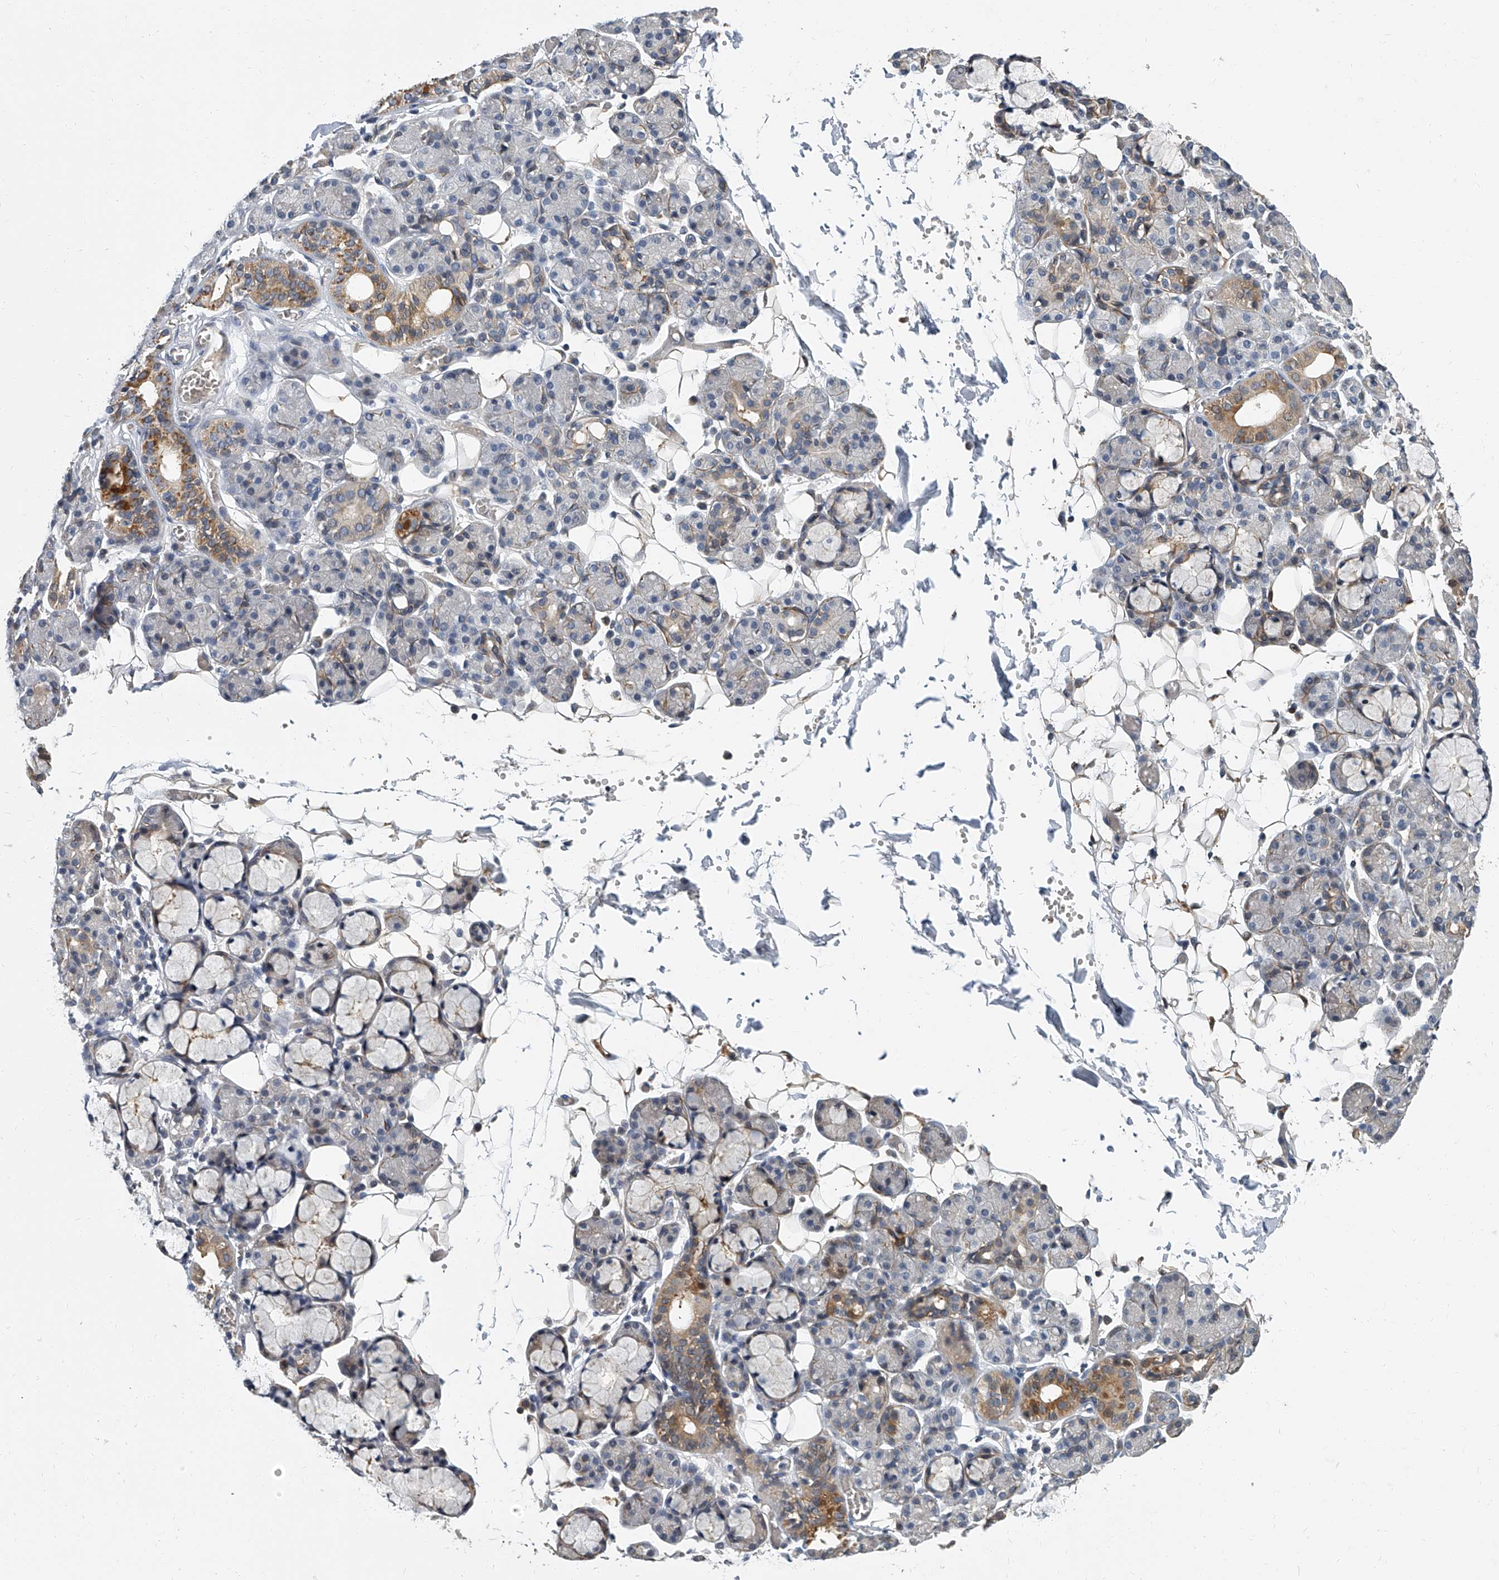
{"staining": {"intensity": "moderate", "quantity": "<25%", "location": "cytoplasmic/membranous"}, "tissue": "salivary gland", "cell_type": "Glandular cells", "image_type": "normal", "snomed": [{"axis": "morphology", "description": "Normal tissue, NOS"}, {"axis": "topography", "description": "Salivary gland"}], "caption": "Salivary gland stained for a protein (brown) demonstrates moderate cytoplasmic/membranous positive positivity in approximately <25% of glandular cells.", "gene": "CD200", "patient": {"sex": "male", "age": 63}}